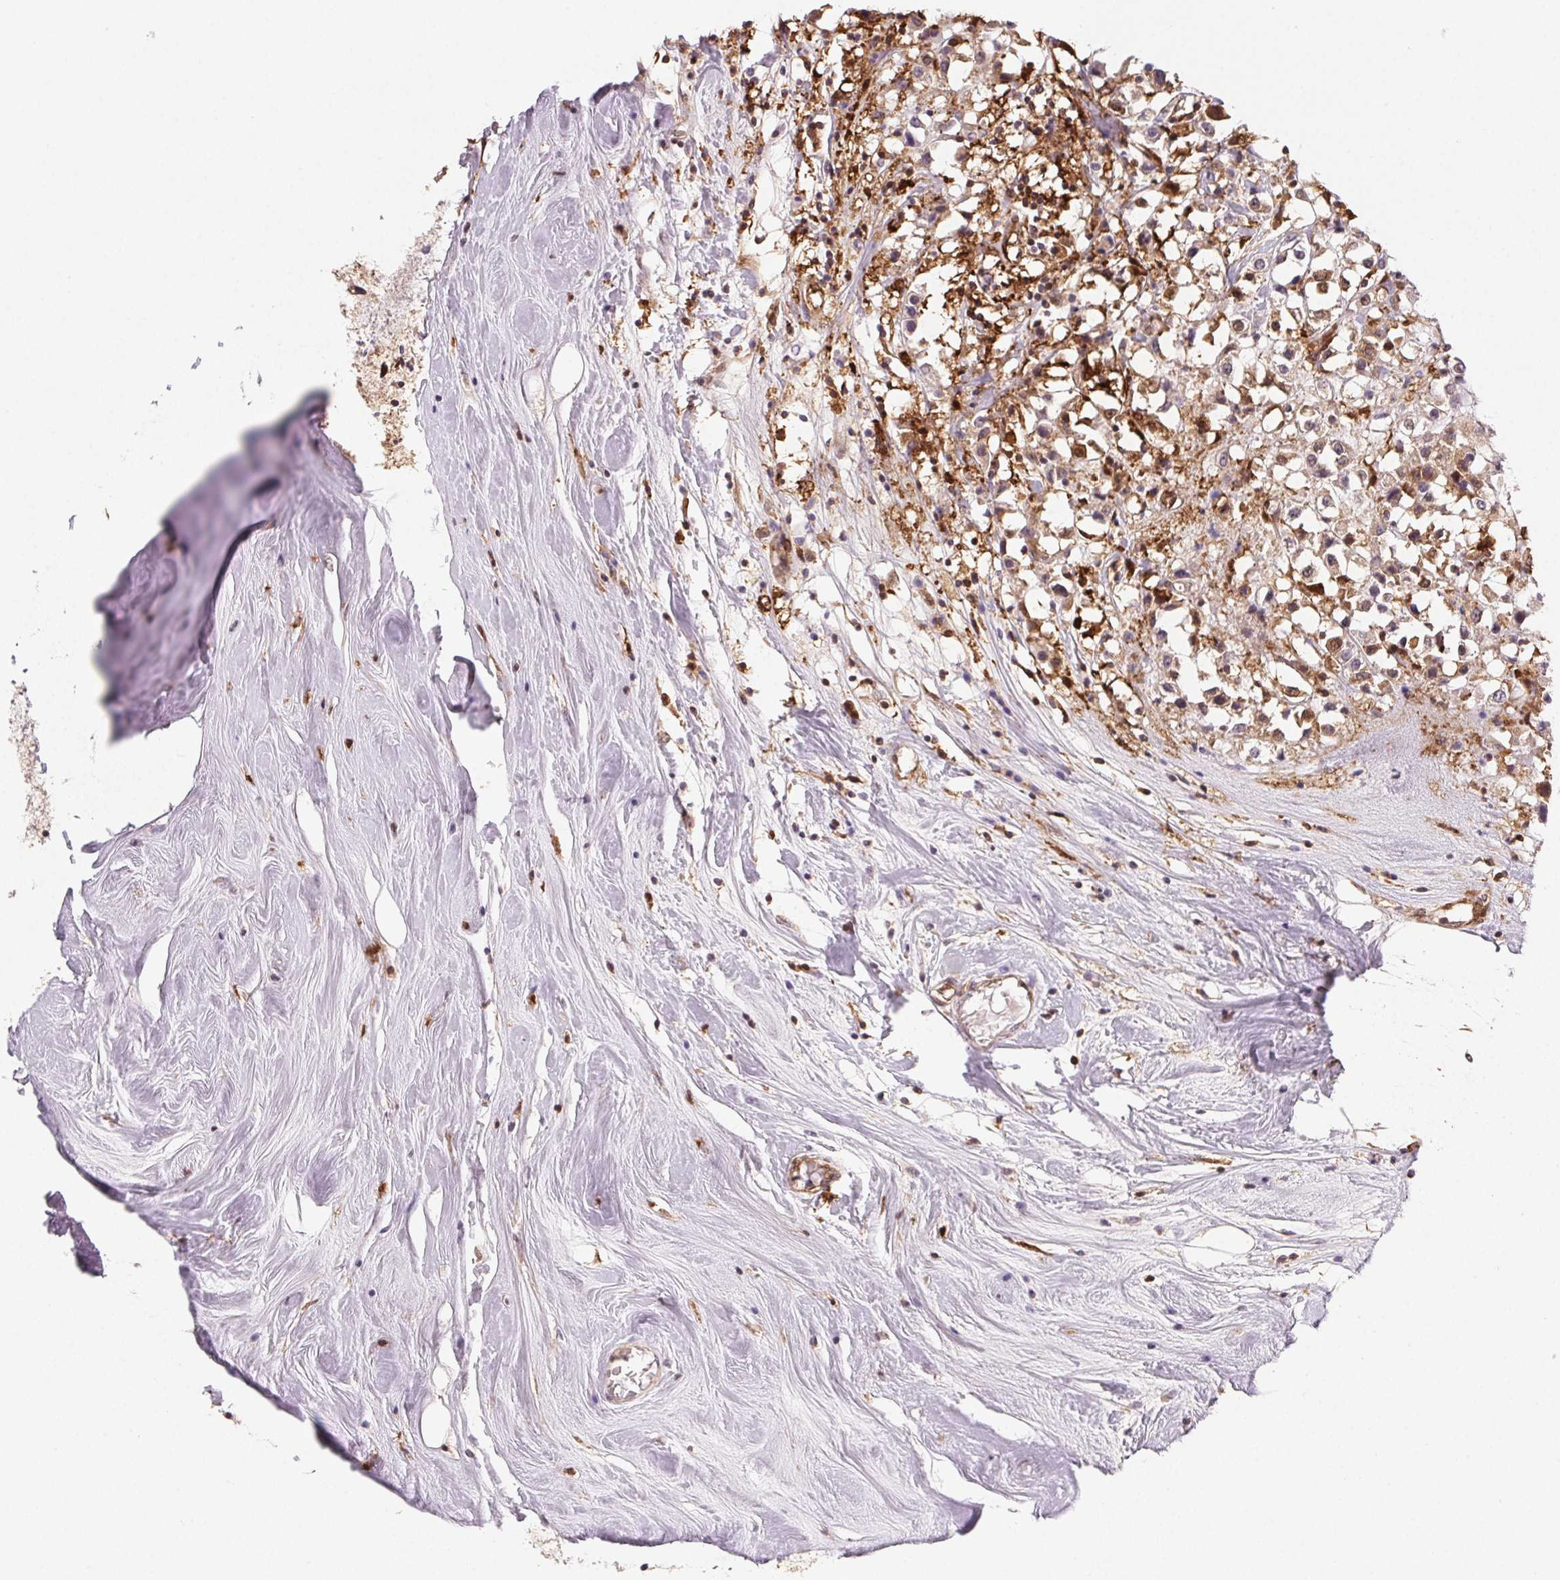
{"staining": {"intensity": "moderate", "quantity": "25%-75%", "location": "cytoplasmic/membranous"}, "tissue": "breast cancer", "cell_type": "Tumor cells", "image_type": "cancer", "snomed": [{"axis": "morphology", "description": "Duct carcinoma"}, {"axis": "topography", "description": "Breast"}], "caption": "Breast infiltrating ductal carcinoma tissue reveals moderate cytoplasmic/membranous expression in about 25%-75% of tumor cells", "gene": "GBP1", "patient": {"sex": "female", "age": 61}}